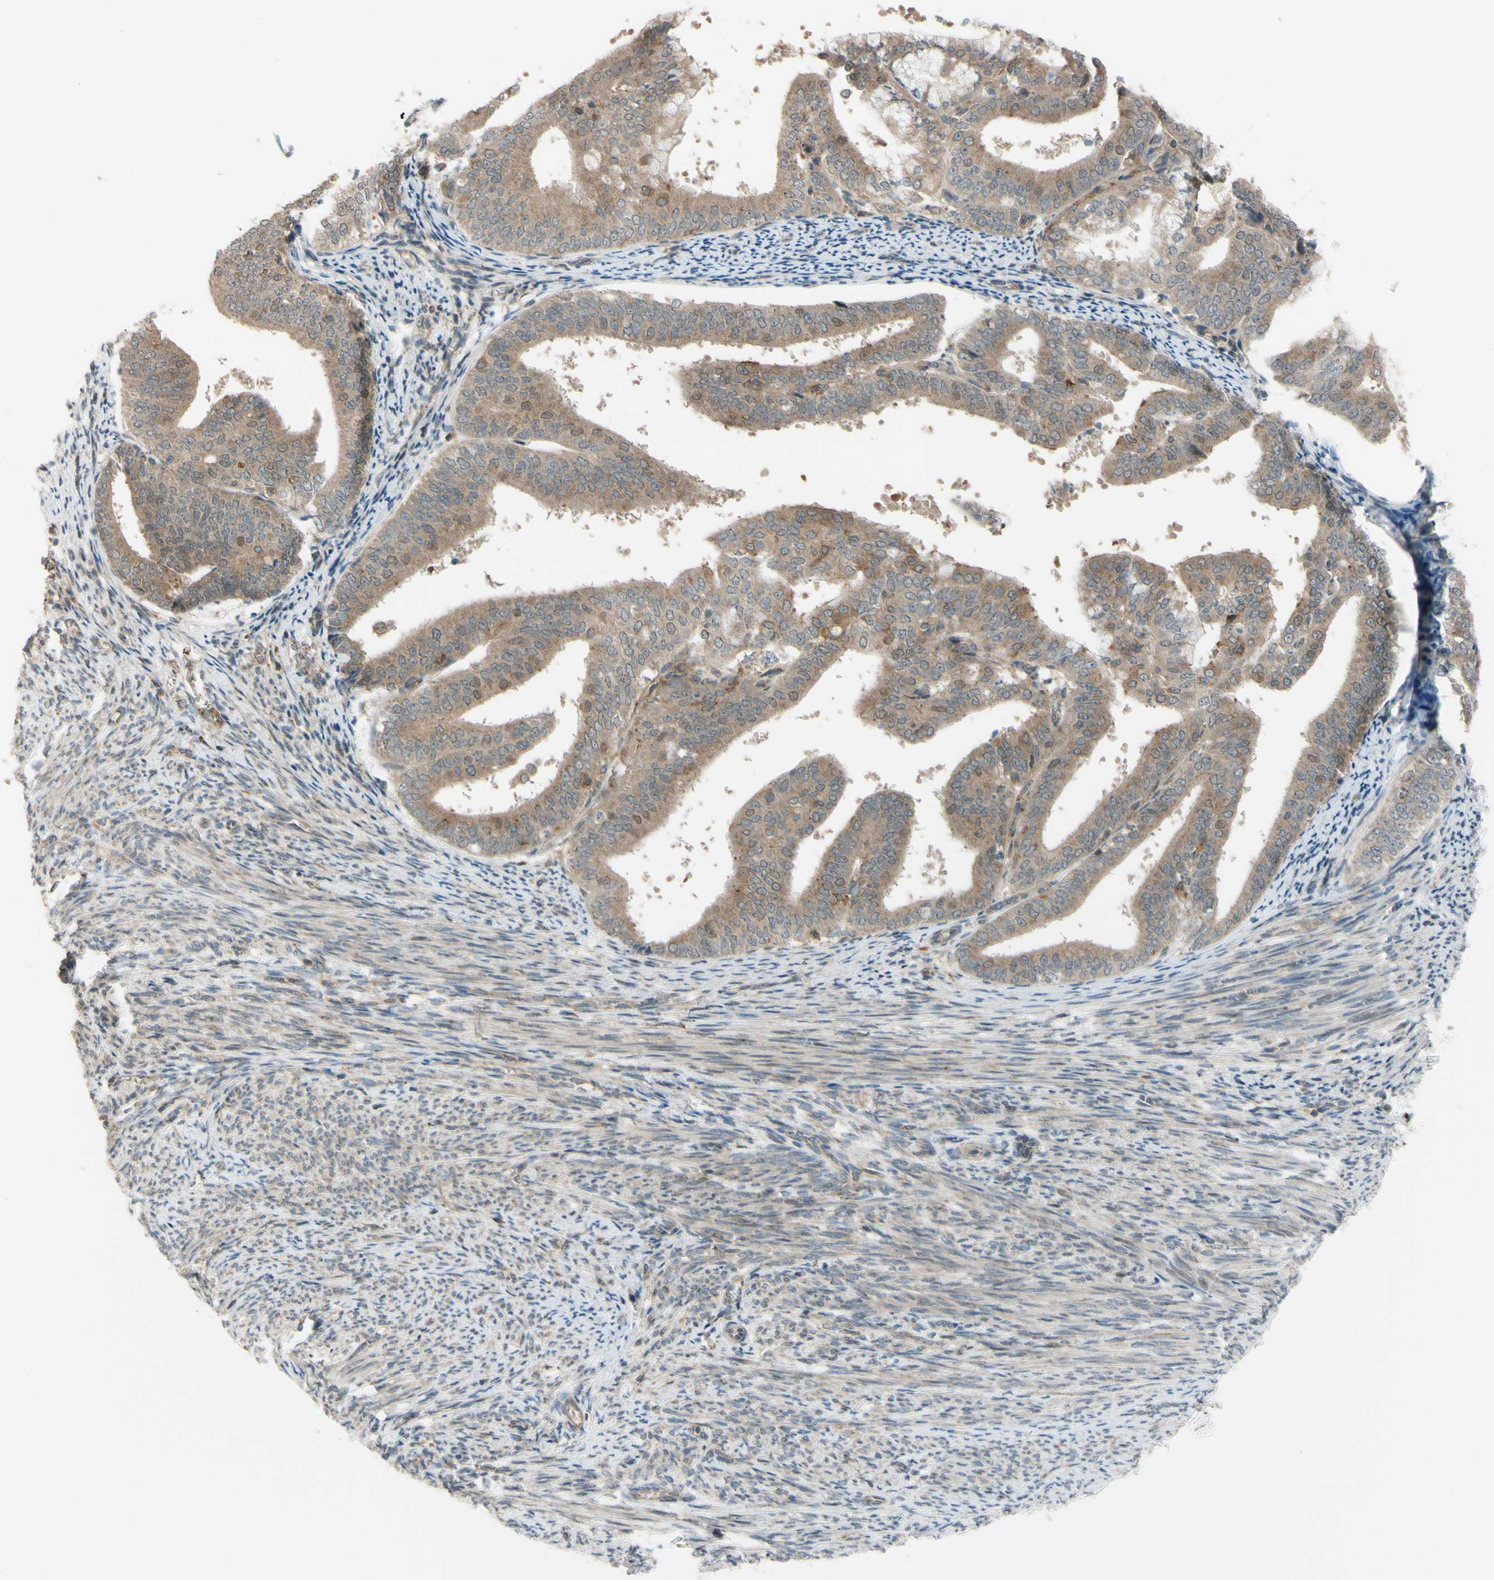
{"staining": {"intensity": "weak", "quantity": ">75%", "location": "cytoplasmic/membranous,nuclear"}, "tissue": "endometrial cancer", "cell_type": "Tumor cells", "image_type": "cancer", "snomed": [{"axis": "morphology", "description": "Adenocarcinoma, NOS"}, {"axis": "topography", "description": "Endometrium"}], "caption": "Adenocarcinoma (endometrial) stained with IHC displays weak cytoplasmic/membranous and nuclear expression in approximately >75% of tumor cells.", "gene": "FLII", "patient": {"sex": "female", "age": 63}}